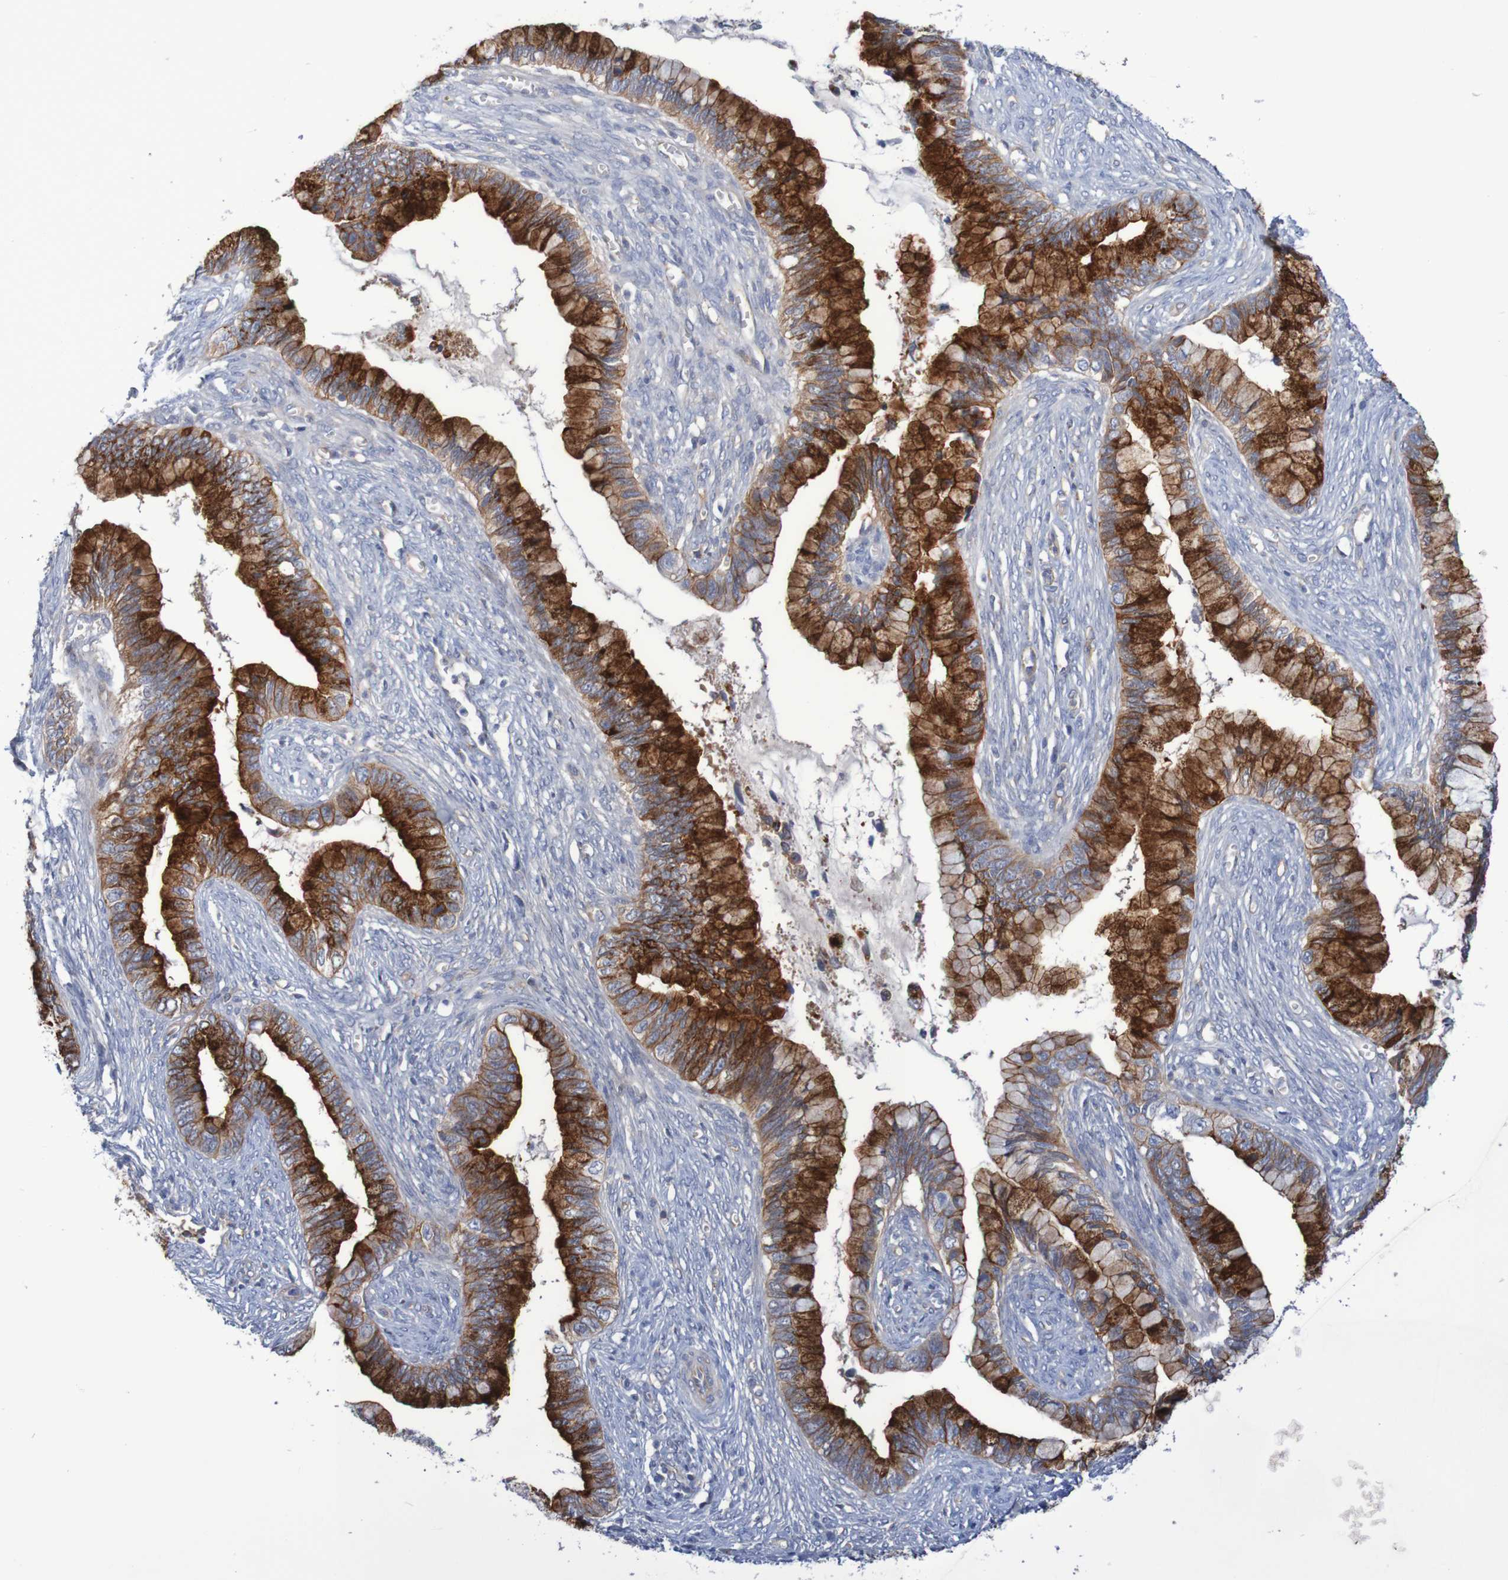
{"staining": {"intensity": "strong", "quantity": ">75%", "location": "cytoplasmic/membranous"}, "tissue": "cervical cancer", "cell_type": "Tumor cells", "image_type": "cancer", "snomed": [{"axis": "morphology", "description": "Adenocarcinoma, NOS"}, {"axis": "topography", "description": "Cervix"}], "caption": "High-power microscopy captured an IHC histopathology image of cervical adenocarcinoma, revealing strong cytoplasmic/membranous staining in about >75% of tumor cells.", "gene": "NECTIN2", "patient": {"sex": "female", "age": 44}}